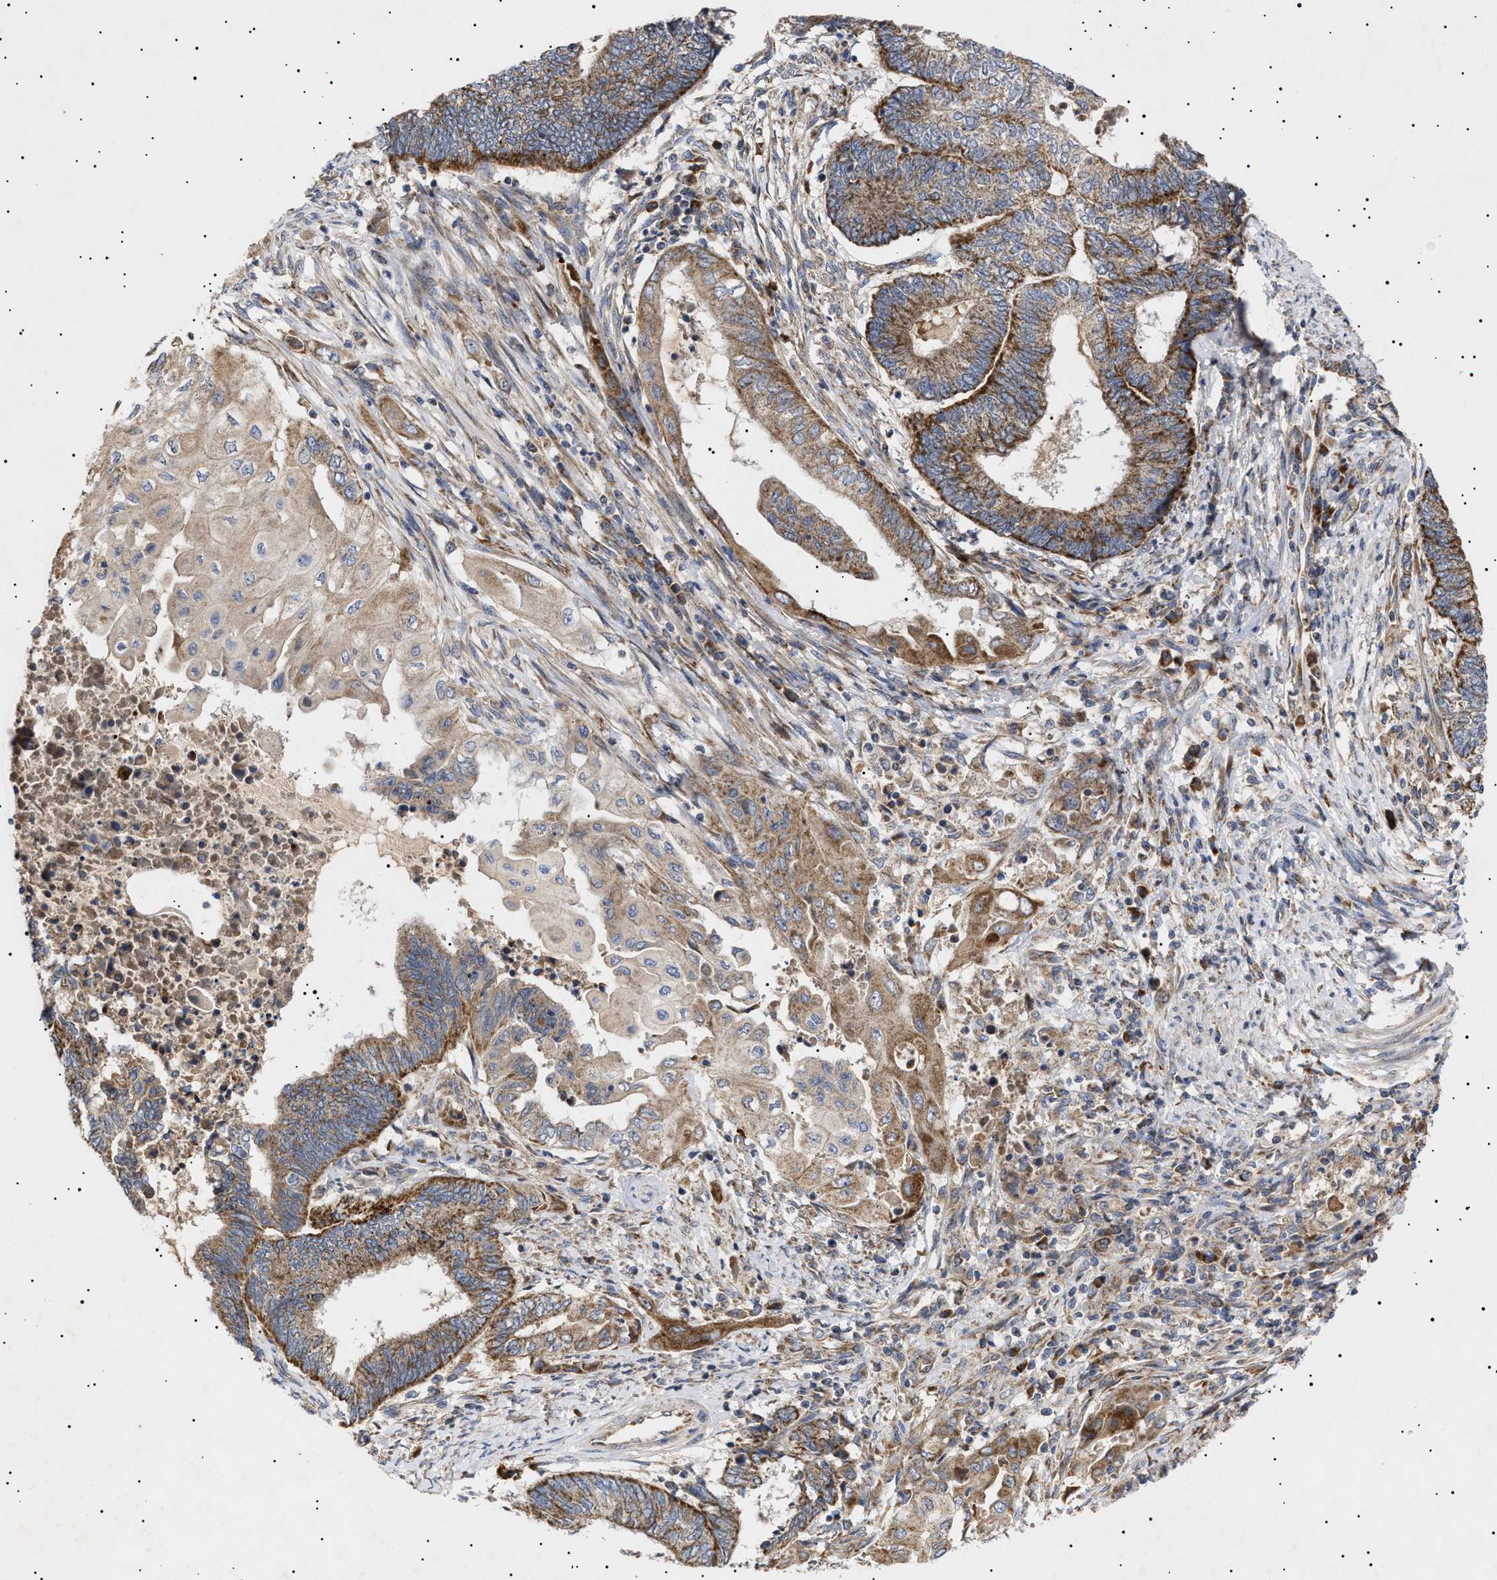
{"staining": {"intensity": "moderate", "quantity": ">75%", "location": "cytoplasmic/membranous"}, "tissue": "endometrial cancer", "cell_type": "Tumor cells", "image_type": "cancer", "snomed": [{"axis": "morphology", "description": "Adenocarcinoma, NOS"}, {"axis": "topography", "description": "Uterus"}, {"axis": "topography", "description": "Endometrium"}], "caption": "Immunohistochemical staining of endometrial cancer reveals medium levels of moderate cytoplasmic/membranous positivity in about >75% of tumor cells.", "gene": "MRPL10", "patient": {"sex": "female", "age": 70}}